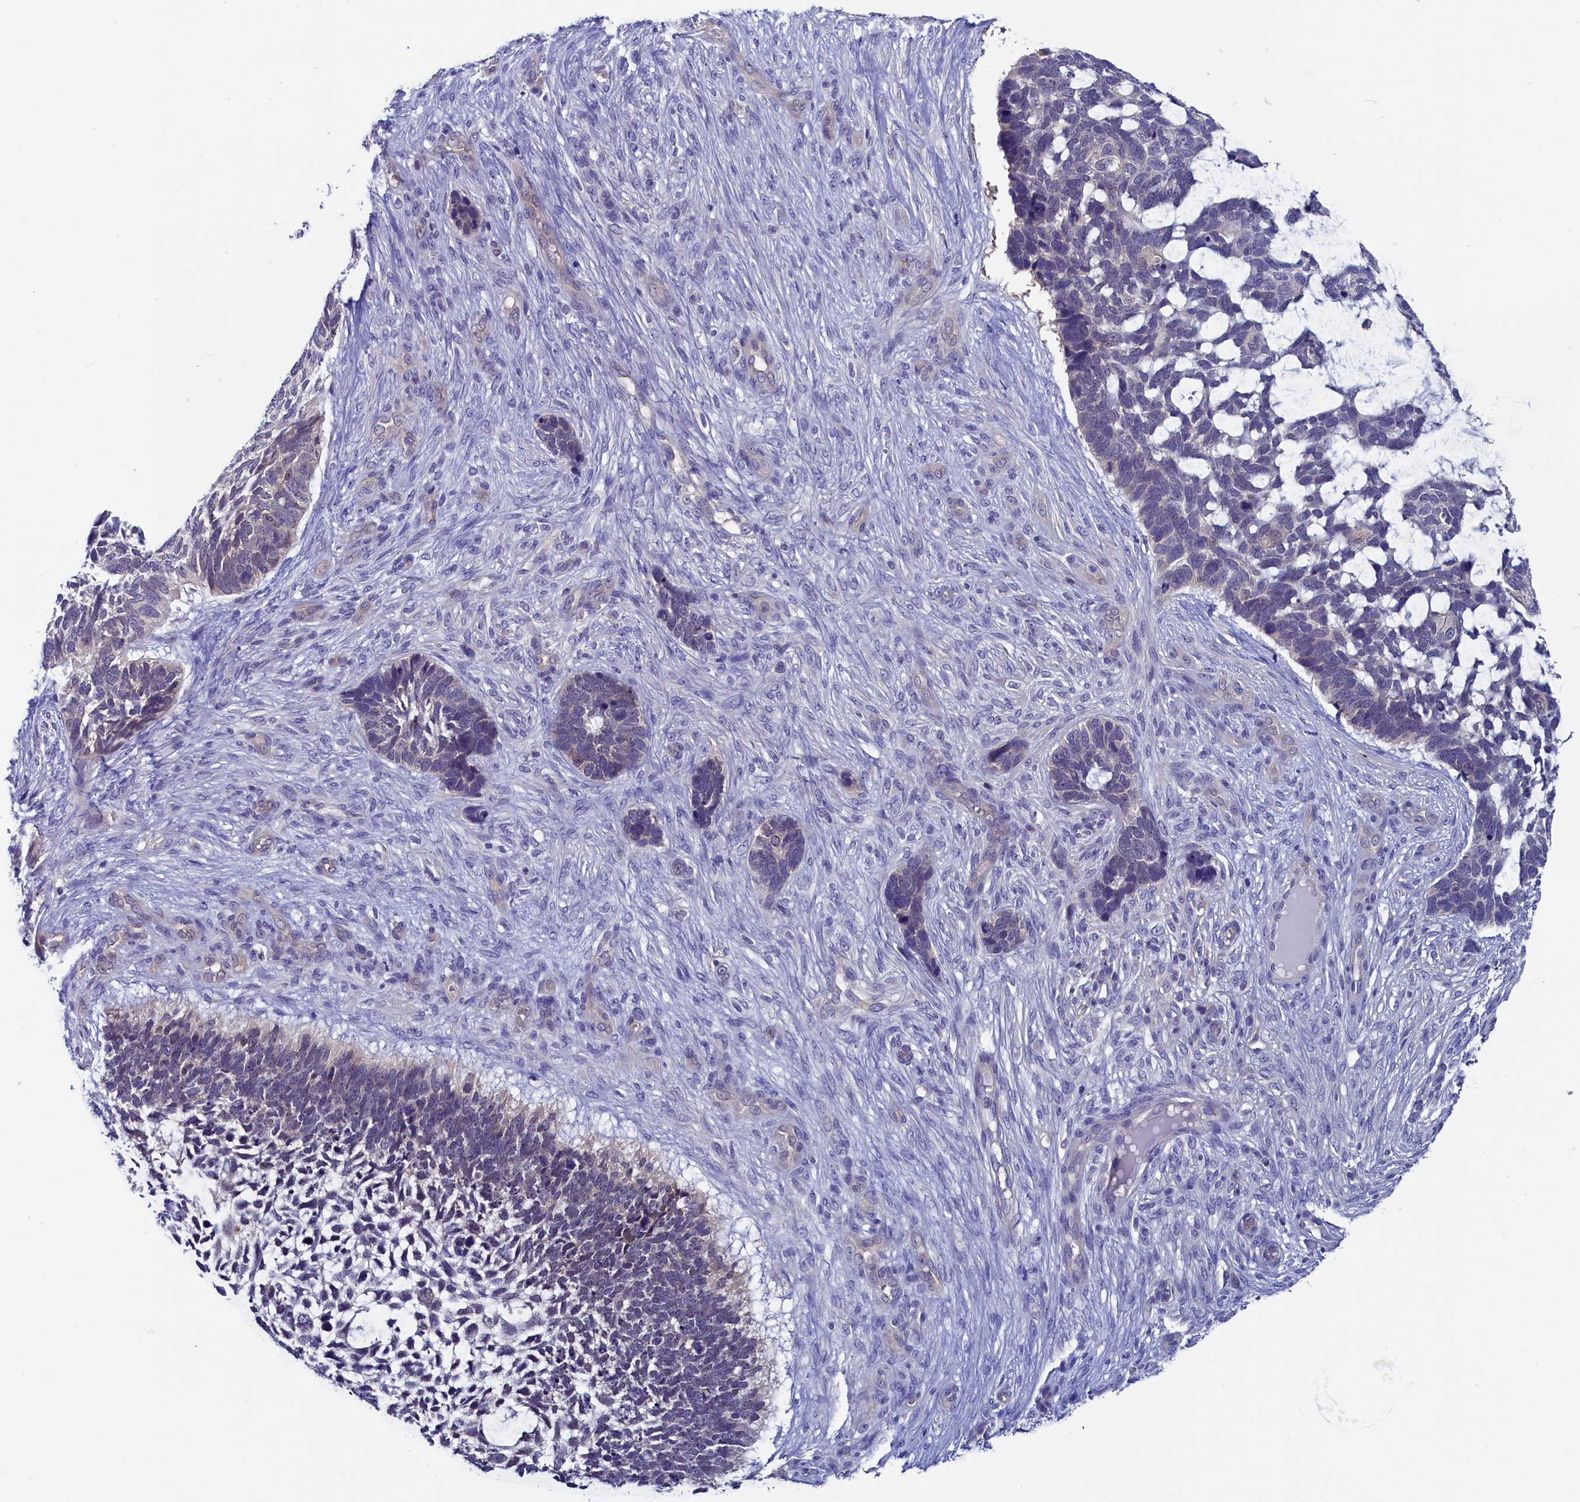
{"staining": {"intensity": "negative", "quantity": "none", "location": "none"}, "tissue": "skin cancer", "cell_type": "Tumor cells", "image_type": "cancer", "snomed": [{"axis": "morphology", "description": "Basal cell carcinoma"}, {"axis": "topography", "description": "Skin"}], "caption": "Immunohistochemistry (IHC) micrograph of neoplastic tissue: human skin cancer stained with DAB (3,3'-diaminobenzidine) displays no significant protein staining in tumor cells.", "gene": "CIAPIN1", "patient": {"sex": "male", "age": 88}}